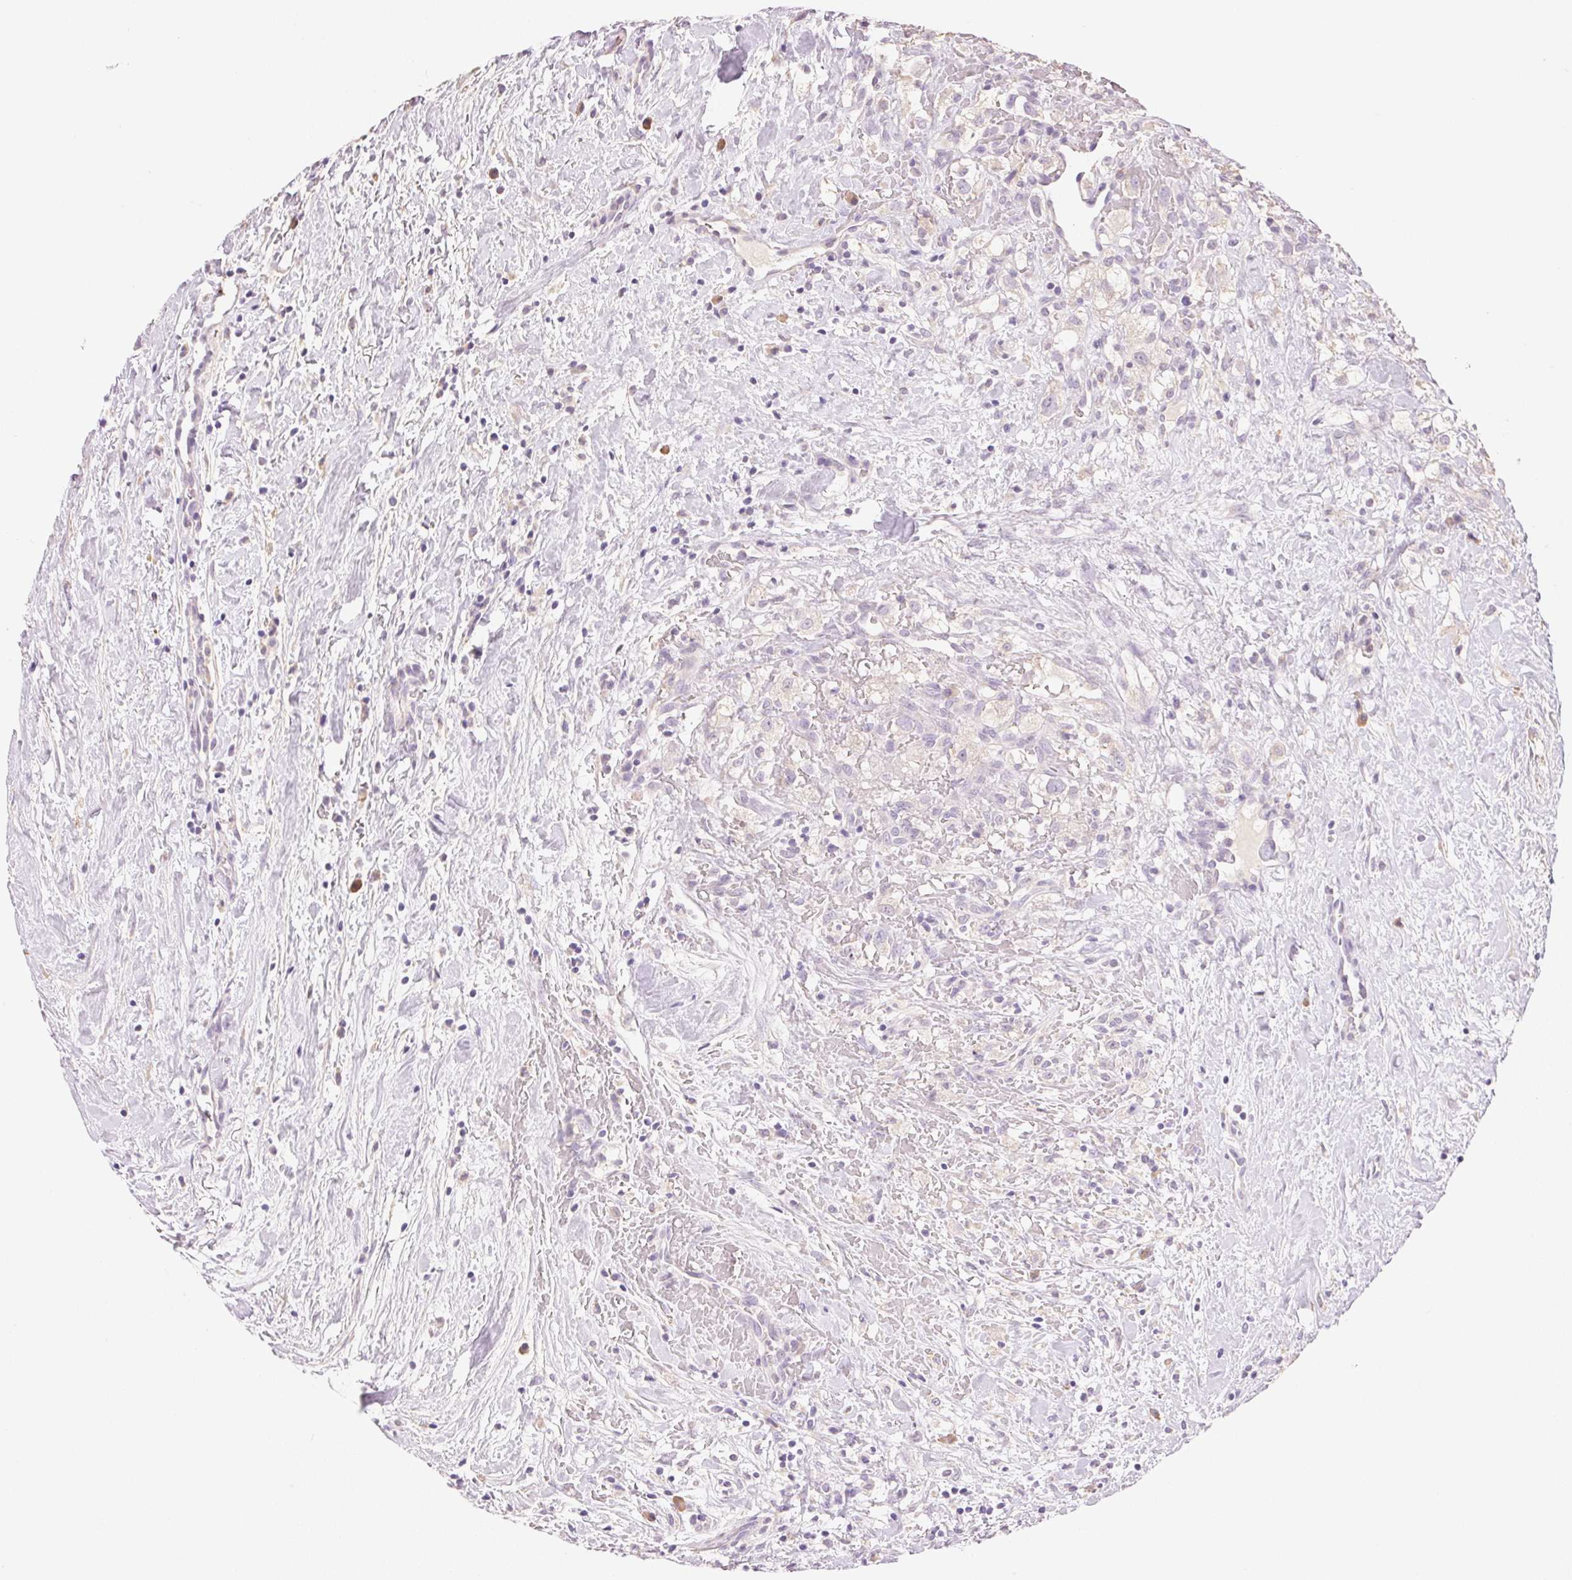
{"staining": {"intensity": "negative", "quantity": "none", "location": "none"}, "tissue": "renal cancer", "cell_type": "Tumor cells", "image_type": "cancer", "snomed": [{"axis": "morphology", "description": "Adenocarcinoma, NOS"}, {"axis": "topography", "description": "Kidney"}], "caption": "The micrograph reveals no staining of tumor cells in adenocarcinoma (renal). Nuclei are stained in blue.", "gene": "LYZL6", "patient": {"sex": "male", "age": 59}}